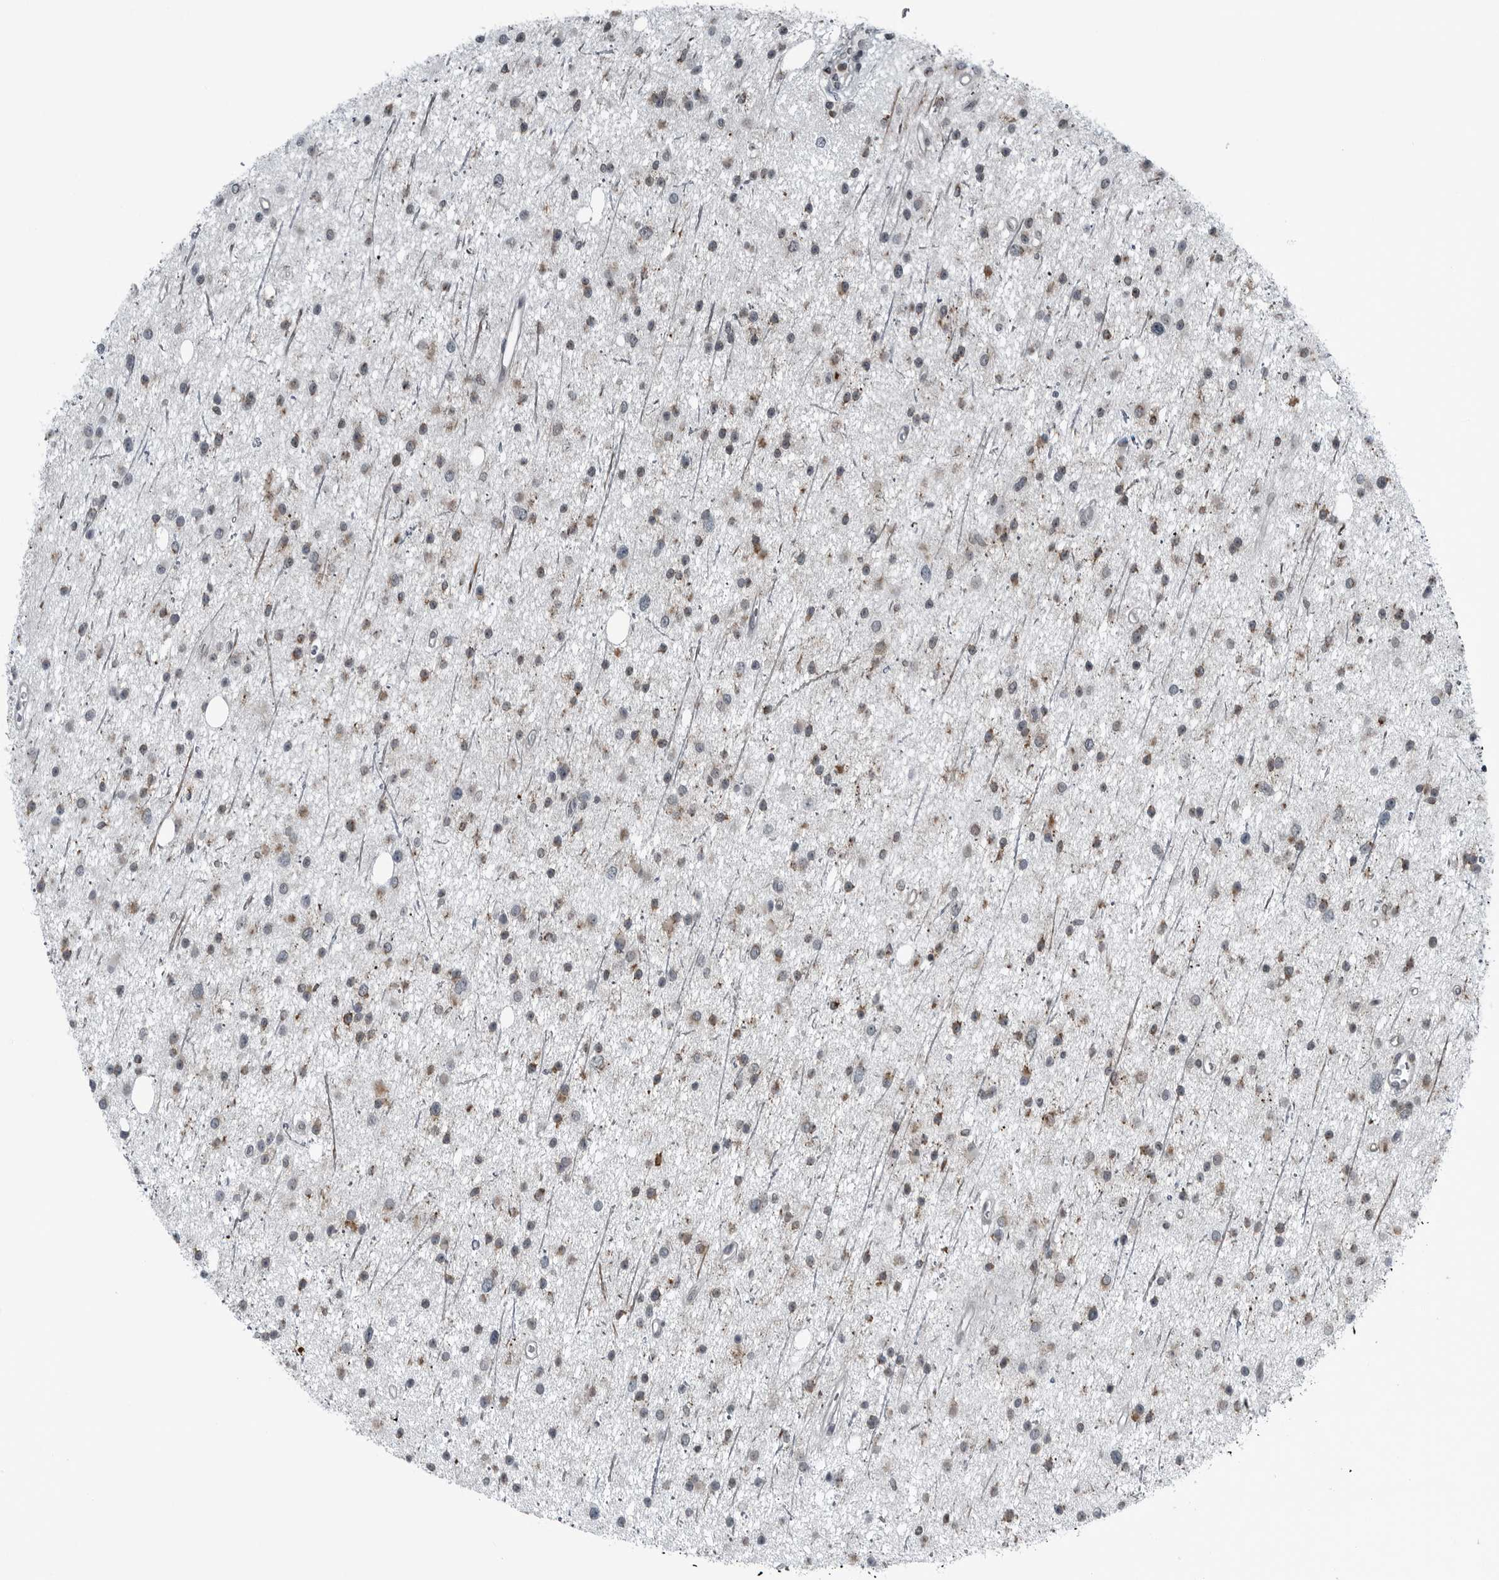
{"staining": {"intensity": "weak", "quantity": "25%-75%", "location": "cytoplasmic/membranous"}, "tissue": "glioma", "cell_type": "Tumor cells", "image_type": "cancer", "snomed": [{"axis": "morphology", "description": "Glioma, malignant, Low grade"}, {"axis": "topography", "description": "Cerebral cortex"}], "caption": "Immunohistochemistry image of malignant low-grade glioma stained for a protein (brown), which displays low levels of weak cytoplasmic/membranous expression in about 25%-75% of tumor cells.", "gene": "GAK", "patient": {"sex": "female", "age": 39}}